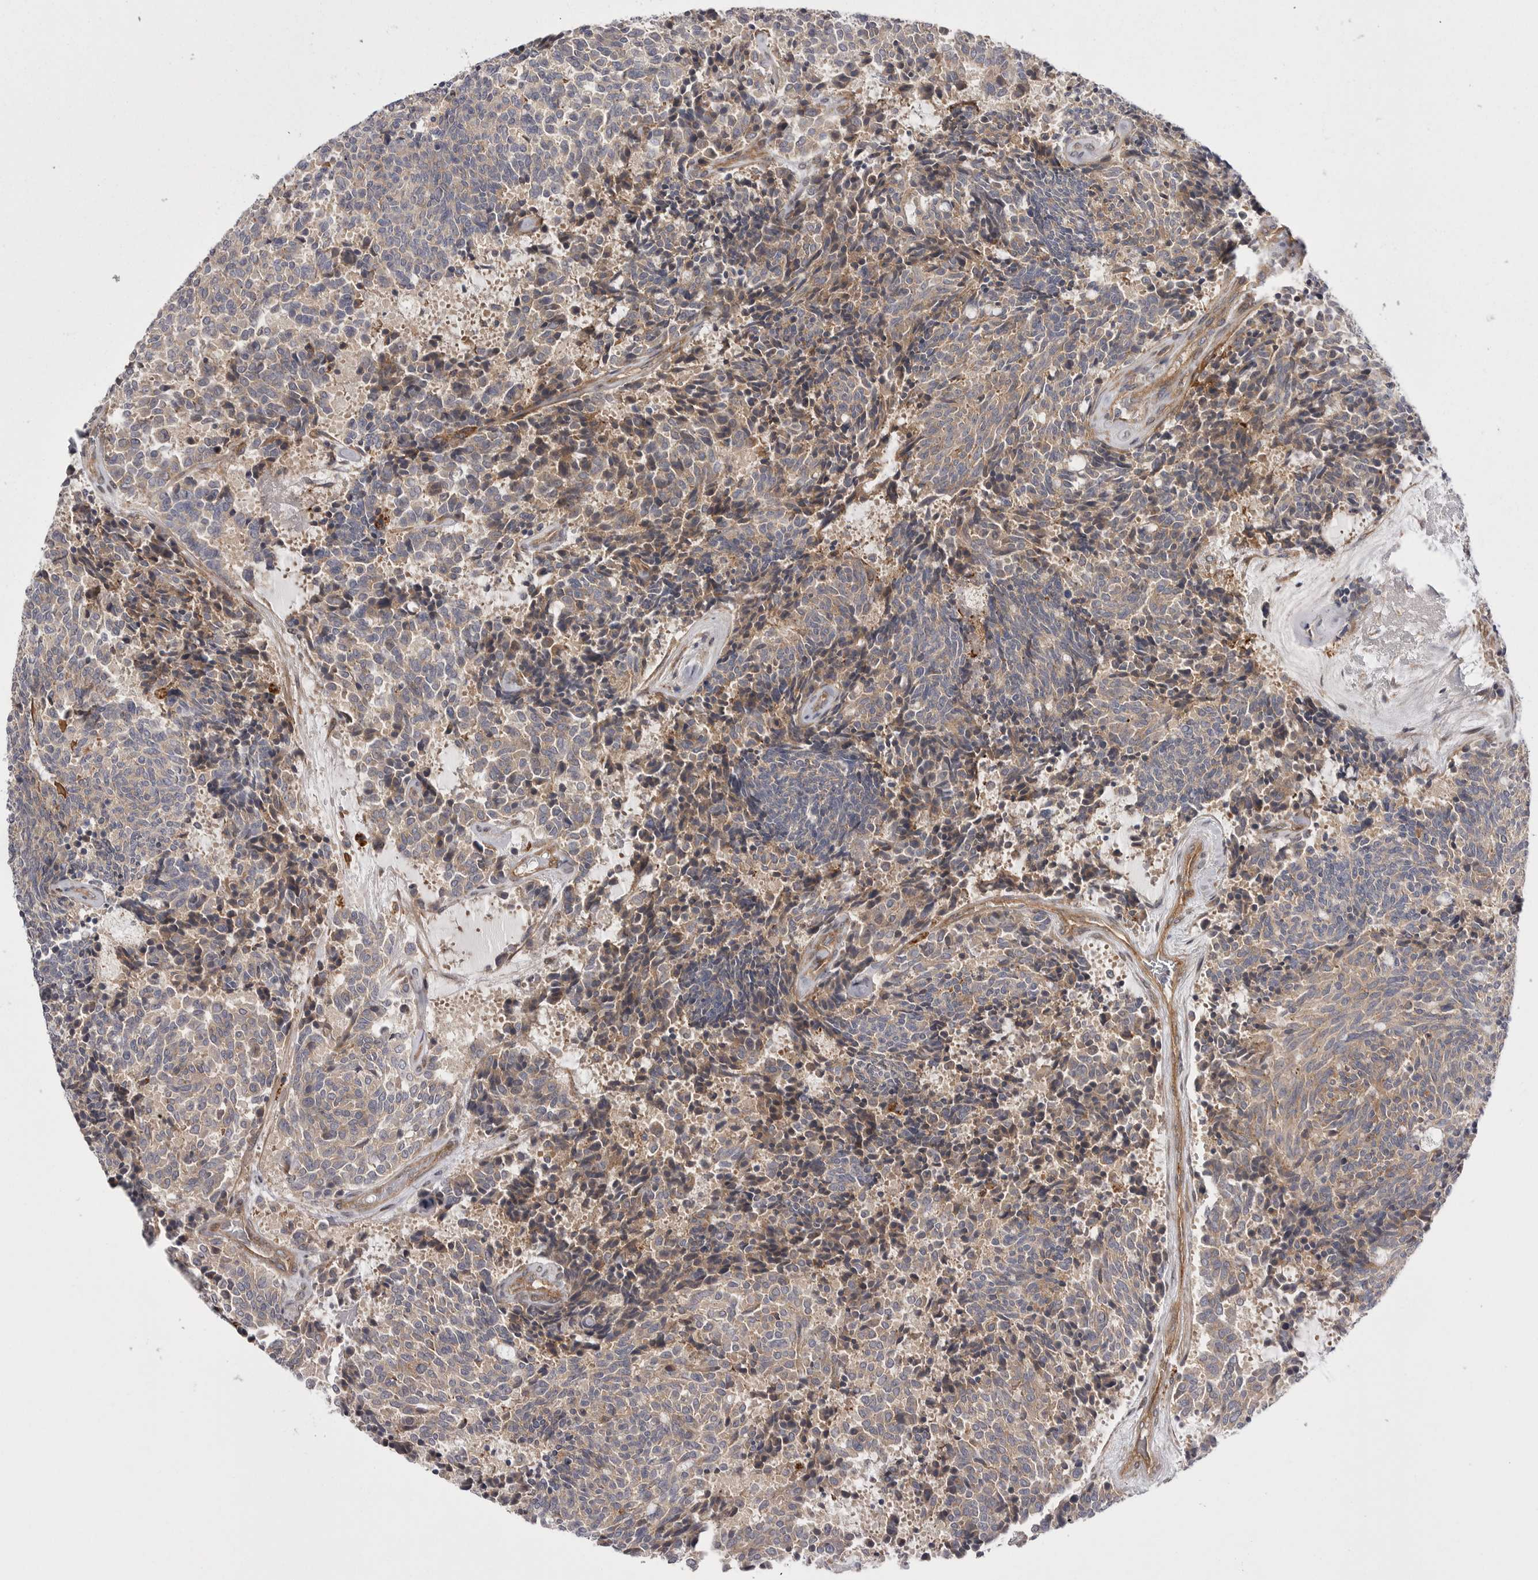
{"staining": {"intensity": "weak", "quantity": "<25%", "location": "cytoplasmic/membranous"}, "tissue": "carcinoid", "cell_type": "Tumor cells", "image_type": "cancer", "snomed": [{"axis": "morphology", "description": "Carcinoid, malignant, NOS"}, {"axis": "topography", "description": "Pancreas"}], "caption": "Immunohistochemistry photomicrograph of human carcinoid stained for a protein (brown), which exhibits no staining in tumor cells.", "gene": "OSBPL9", "patient": {"sex": "female", "age": 54}}